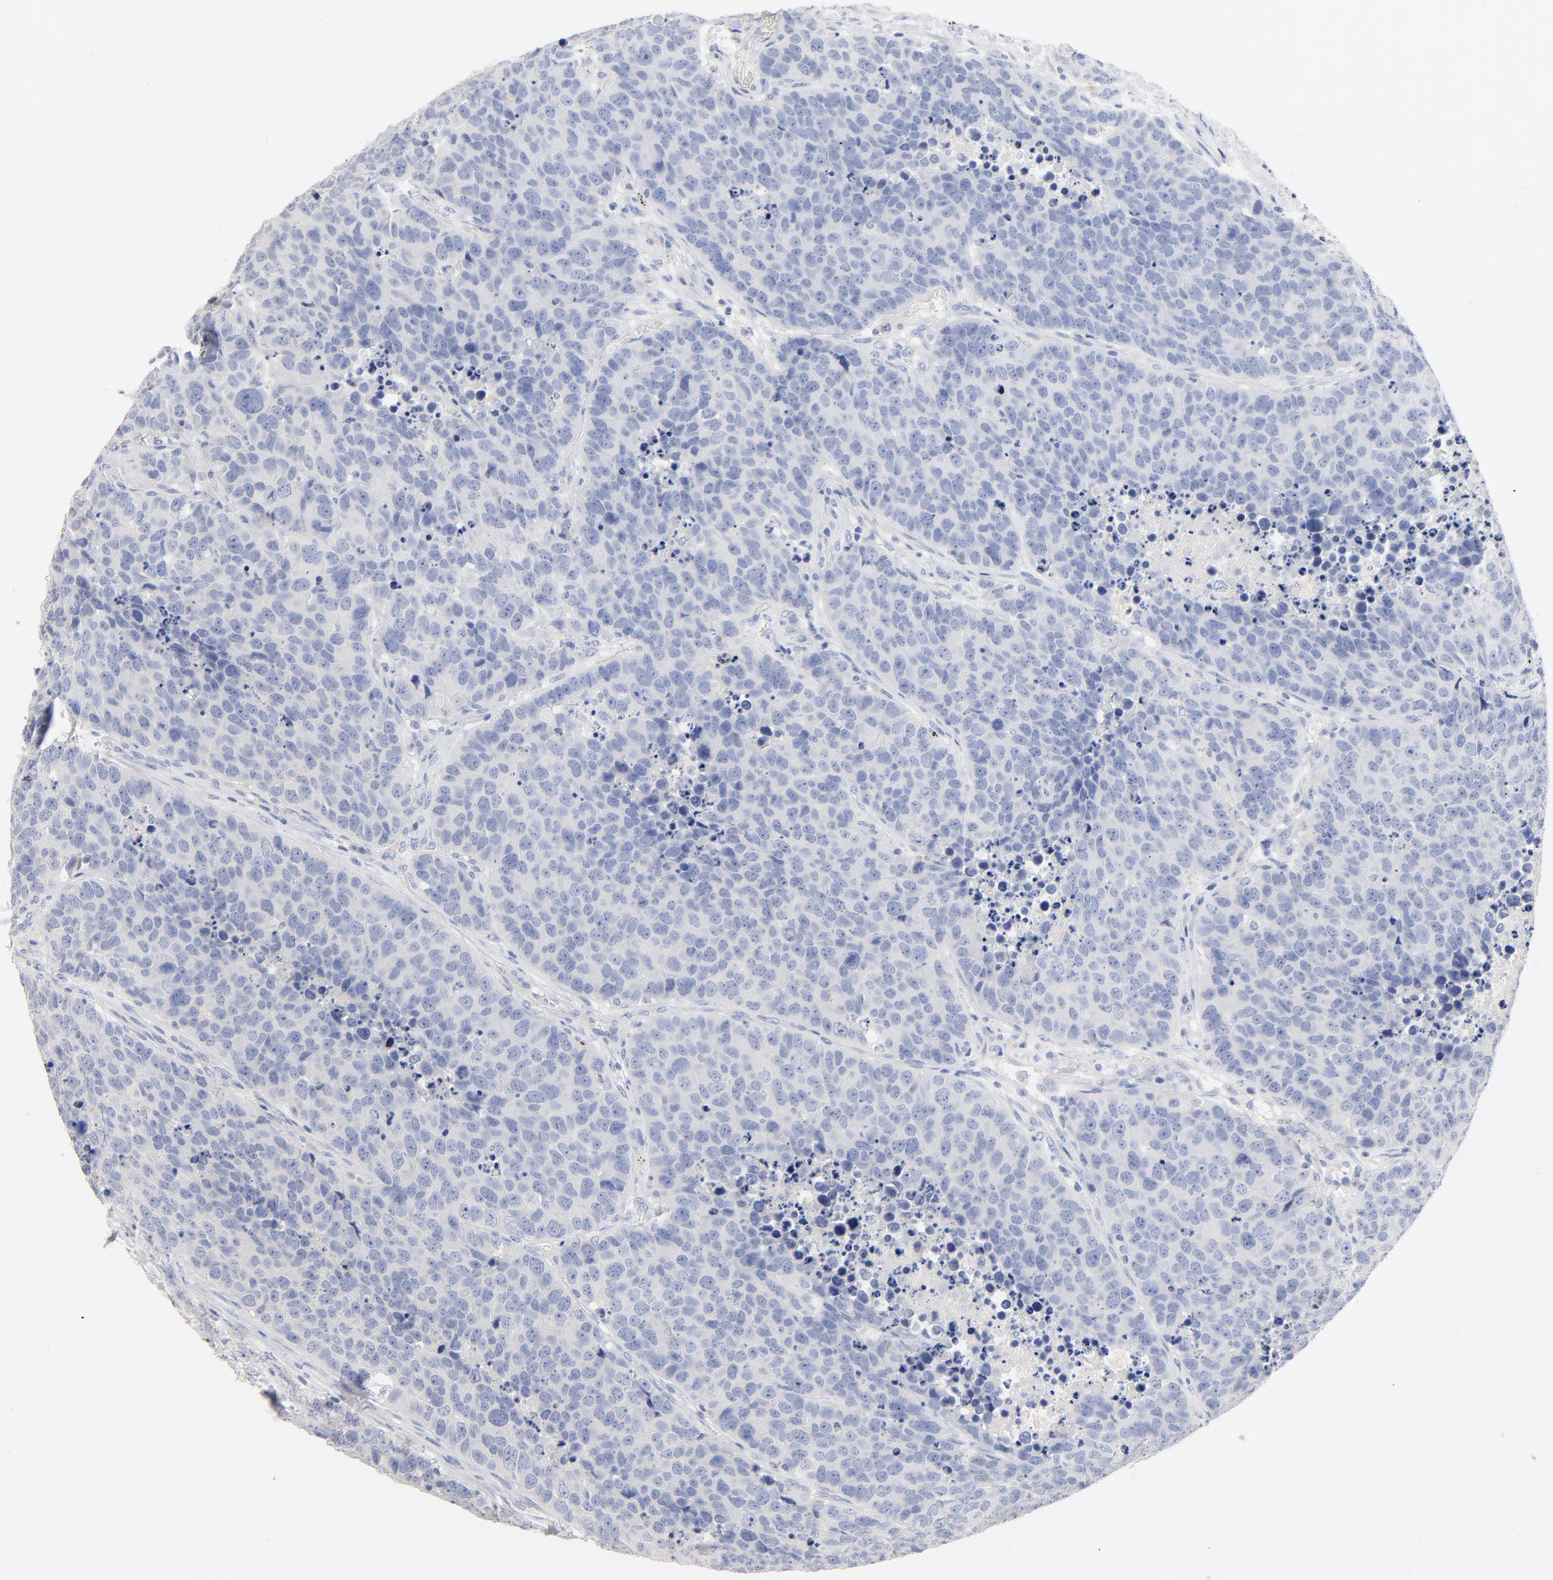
{"staining": {"intensity": "negative", "quantity": "none", "location": "none"}, "tissue": "carcinoid", "cell_type": "Tumor cells", "image_type": "cancer", "snomed": [{"axis": "morphology", "description": "Carcinoid, malignant, NOS"}, {"axis": "topography", "description": "Lung"}], "caption": "Immunohistochemical staining of carcinoid exhibits no significant positivity in tumor cells.", "gene": "CPS1", "patient": {"sex": "male", "age": 60}}